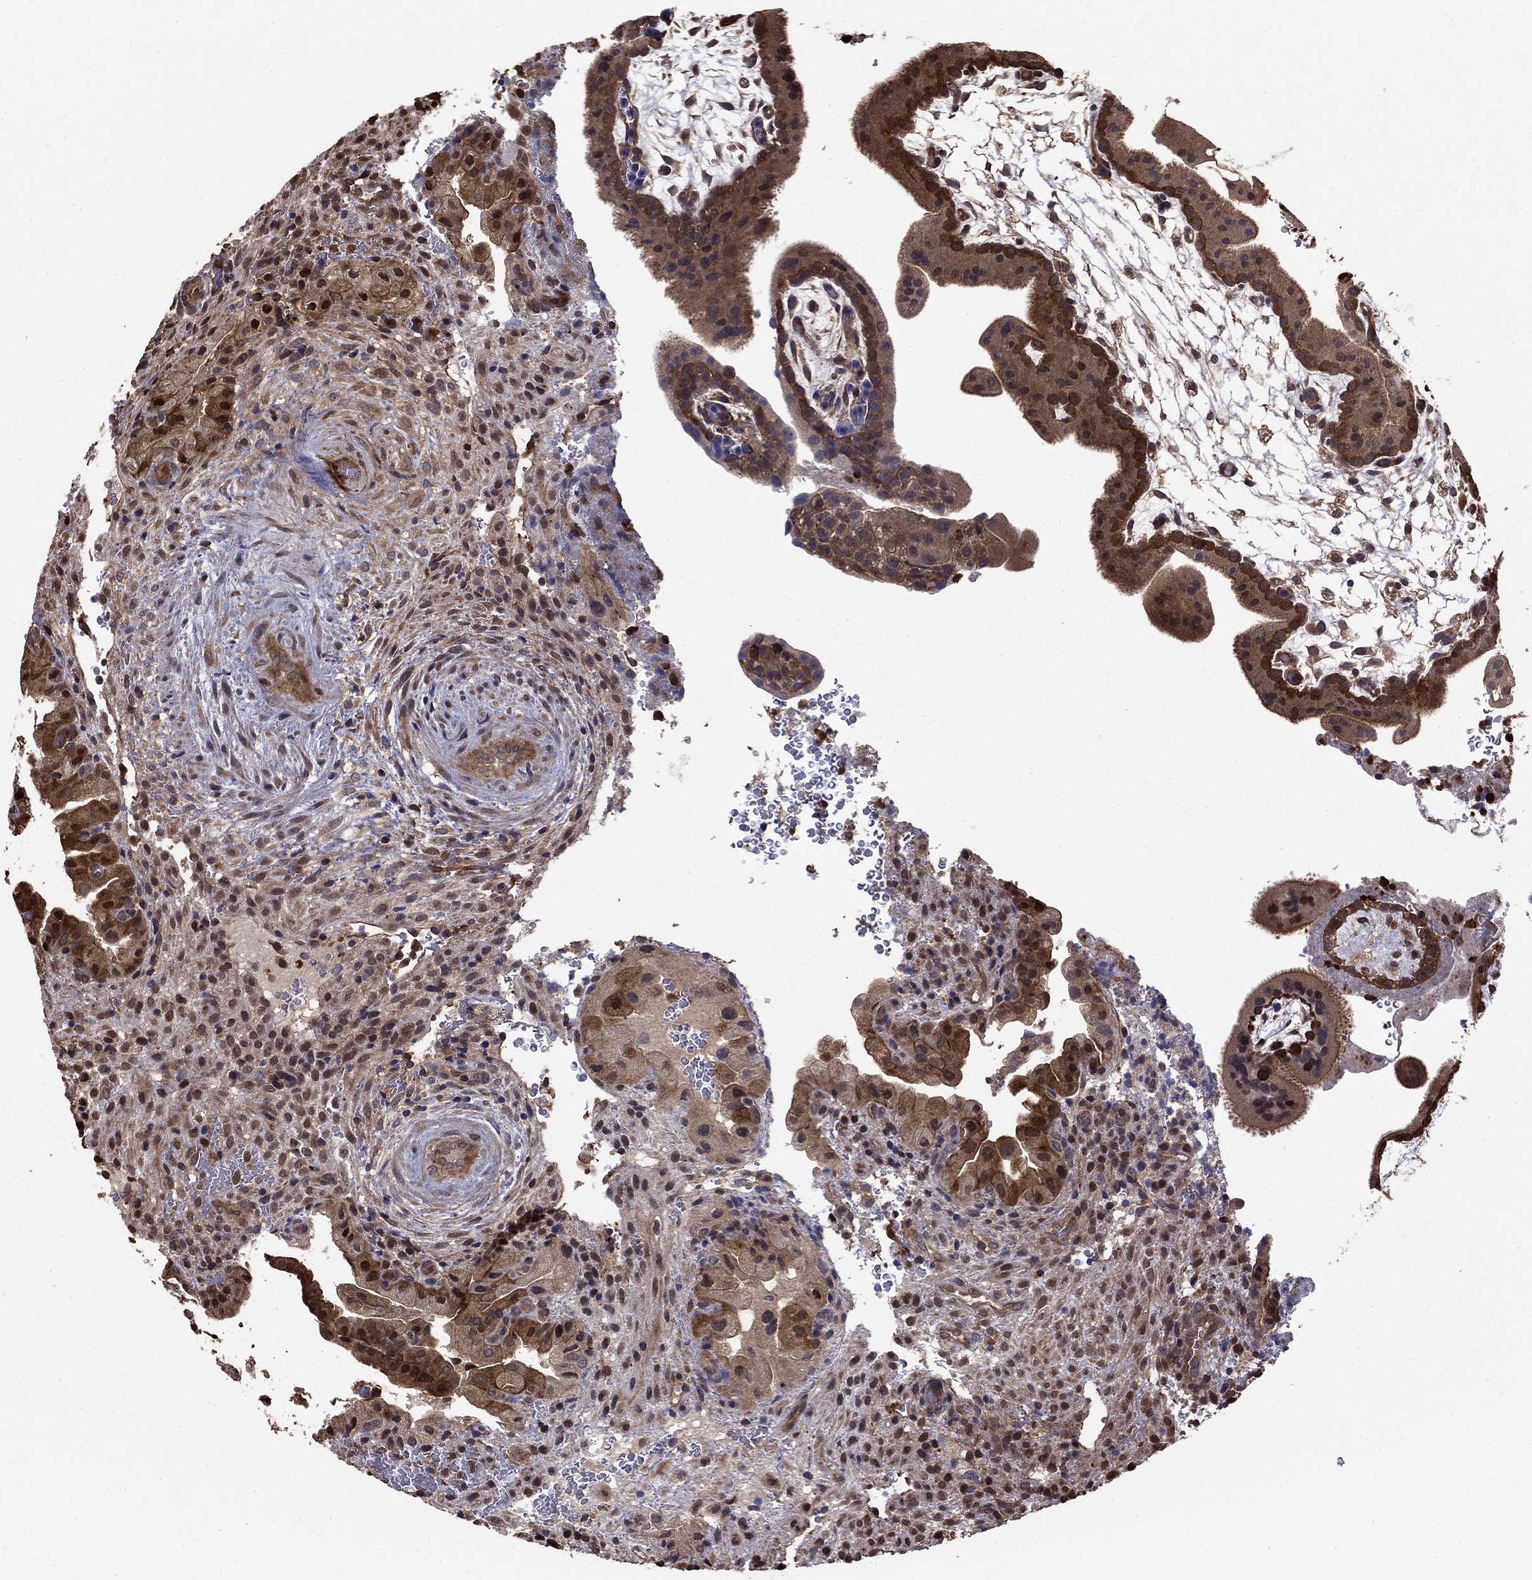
{"staining": {"intensity": "moderate", "quantity": "25%-75%", "location": "cytoplasmic/membranous"}, "tissue": "placenta", "cell_type": "Decidual cells", "image_type": "normal", "snomed": [{"axis": "morphology", "description": "Normal tissue, NOS"}, {"axis": "topography", "description": "Placenta"}], "caption": "Placenta was stained to show a protein in brown. There is medium levels of moderate cytoplasmic/membranous expression in approximately 25%-75% of decidual cells. The staining was performed using DAB (3,3'-diaminobenzidine), with brown indicating positive protein expression. Nuclei are stained blue with hematoxylin.", "gene": "GYG1", "patient": {"sex": "female", "age": 19}}